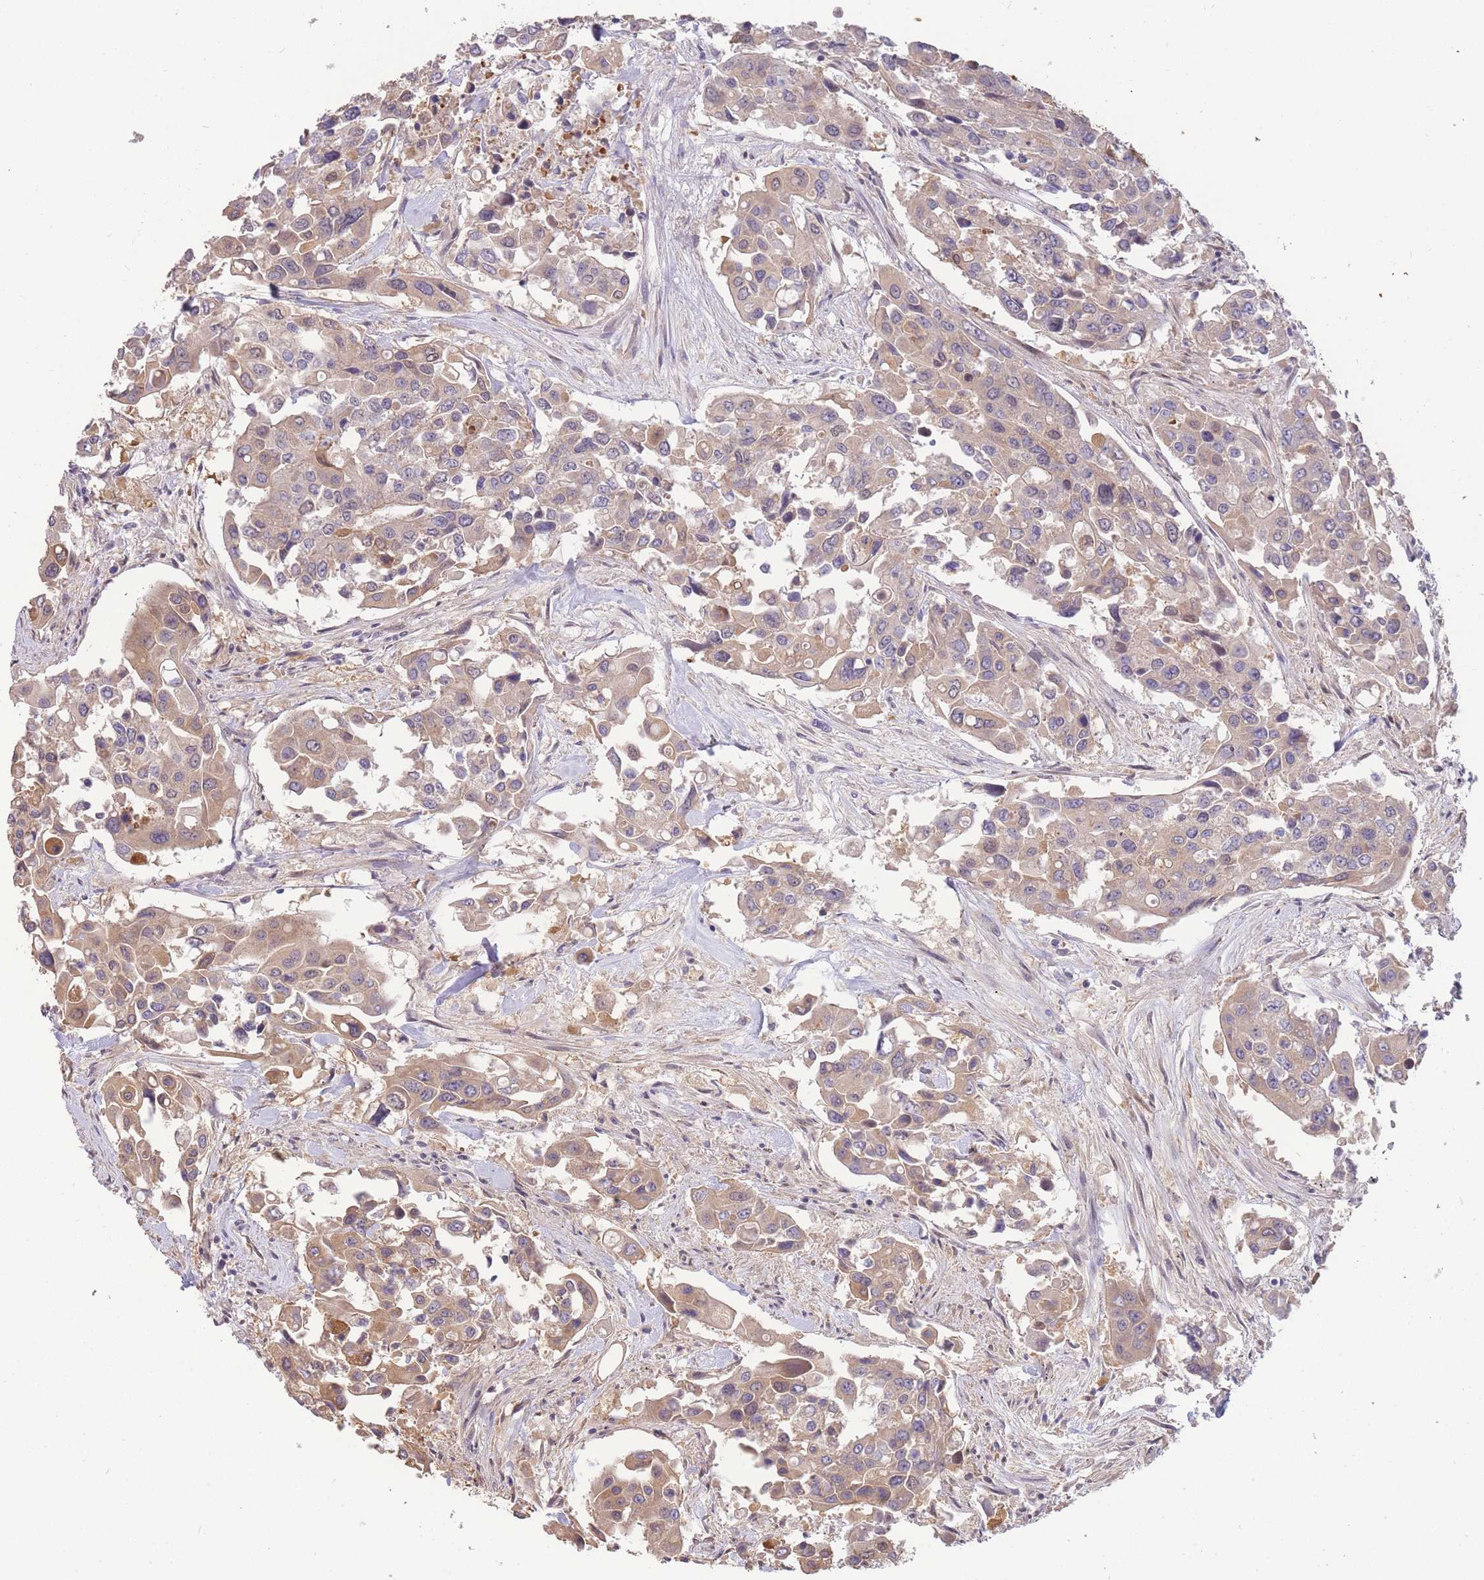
{"staining": {"intensity": "weak", "quantity": "25%-75%", "location": "cytoplasmic/membranous"}, "tissue": "colorectal cancer", "cell_type": "Tumor cells", "image_type": "cancer", "snomed": [{"axis": "morphology", "description": "Adenocarcinoma, NOS"}, {"axis": "topography", "description": "Colon"}], "caption": "Brown immunohistochemical staining in adenocarcinoma (colorectal) demonstrates weak cytoplasmic/membranous staining in approximately 25%-75% of tumor cells.", "gene": "SMC6", "patient": {"sex": "male", "age": 77}}